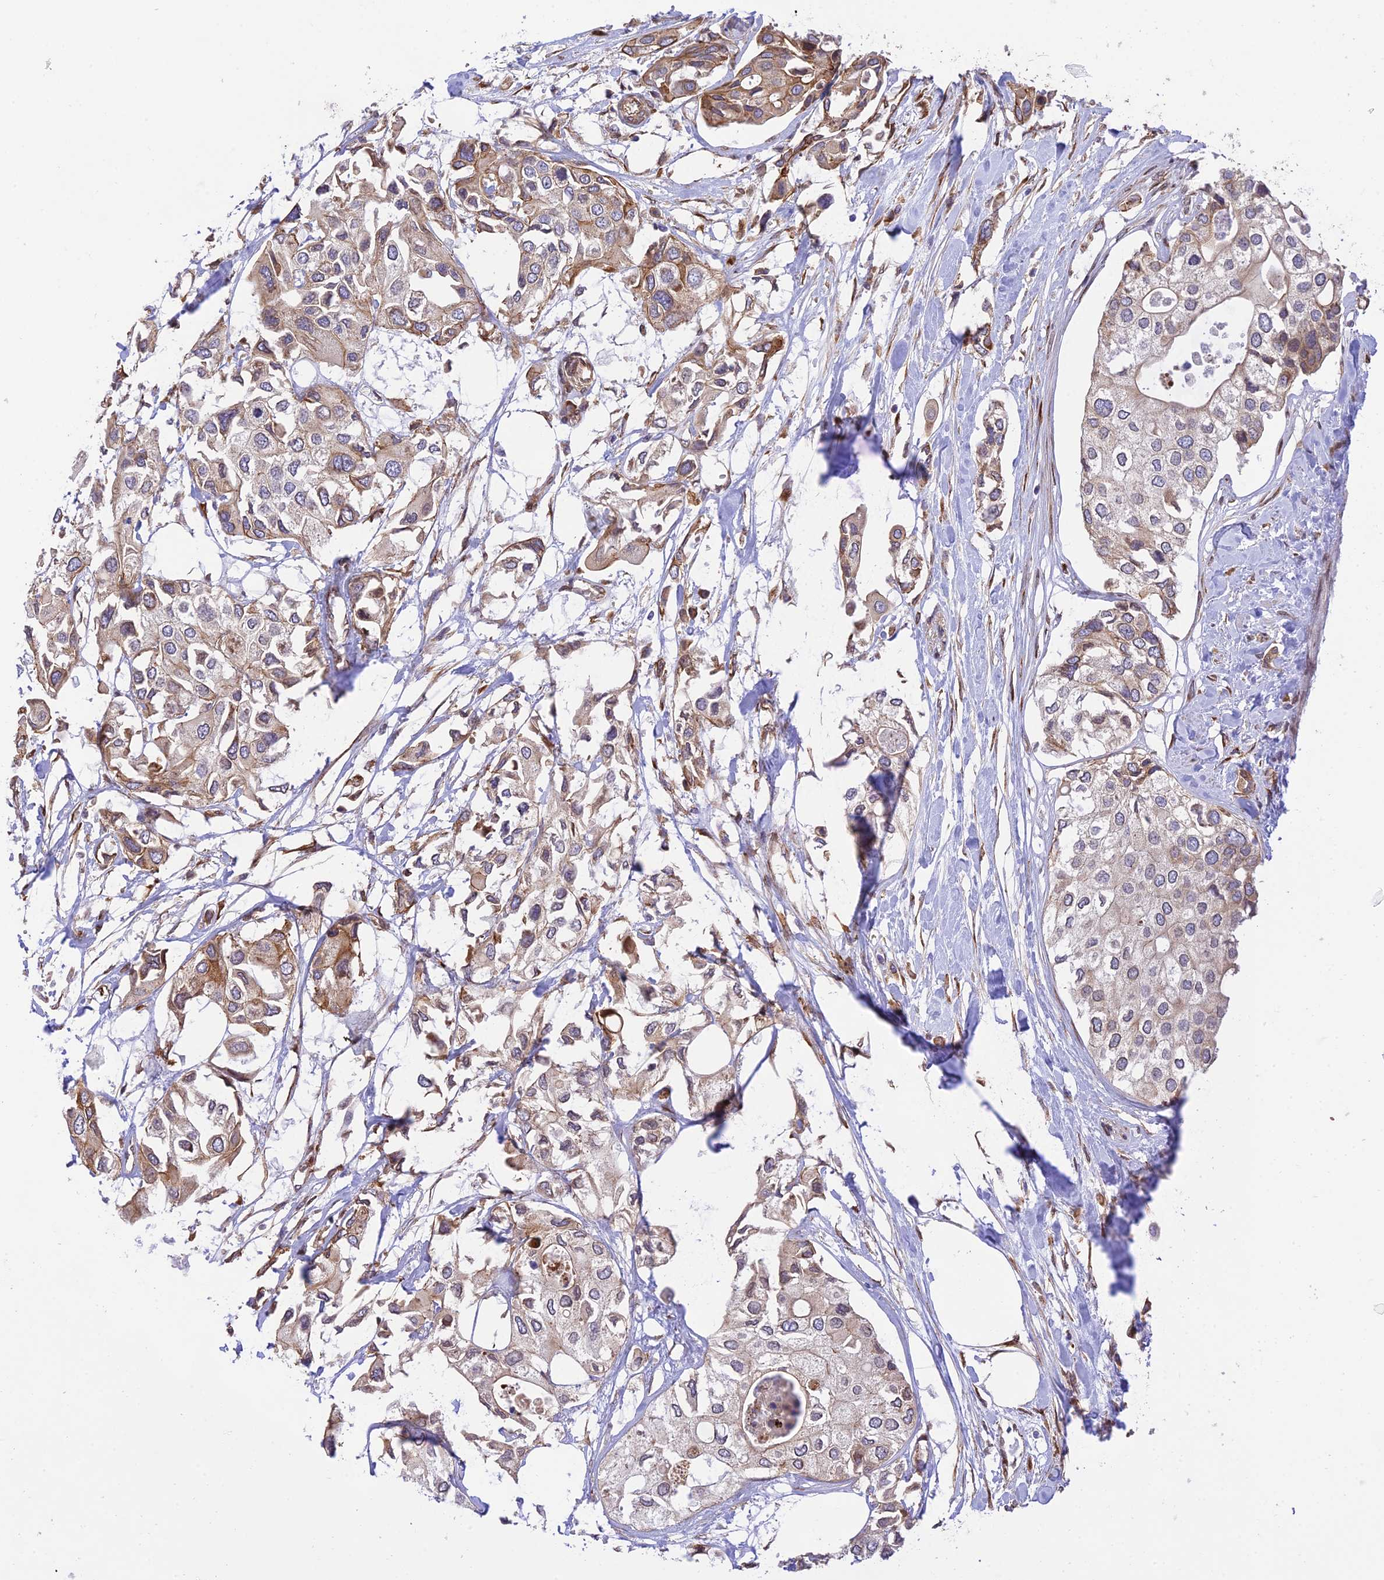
{"staining": {"intensity": "weak", "quantity": "<25%", "location": "cytoplasmic/membranous"}, "tissue": "urothelial cancer", "cell_type": "Tumor cells", "image_type": "cancer", "snomed": [{"axis": "morphology", "description": "Urothelial carcinoma, High grade"}, {"axis": "topography", "description": "Urinary bladder"}], "caption": "Immunohistochemistry photomicrograph of human urothelial cancer stained for a protein (brown), which demonstrates no positivity in tumor cells. (DAB immunohistochemistry (IHC) with hematoxylin counter stain).", "gene": "EXOC3L4", "patient": {"sex": "male", "age": 64}}